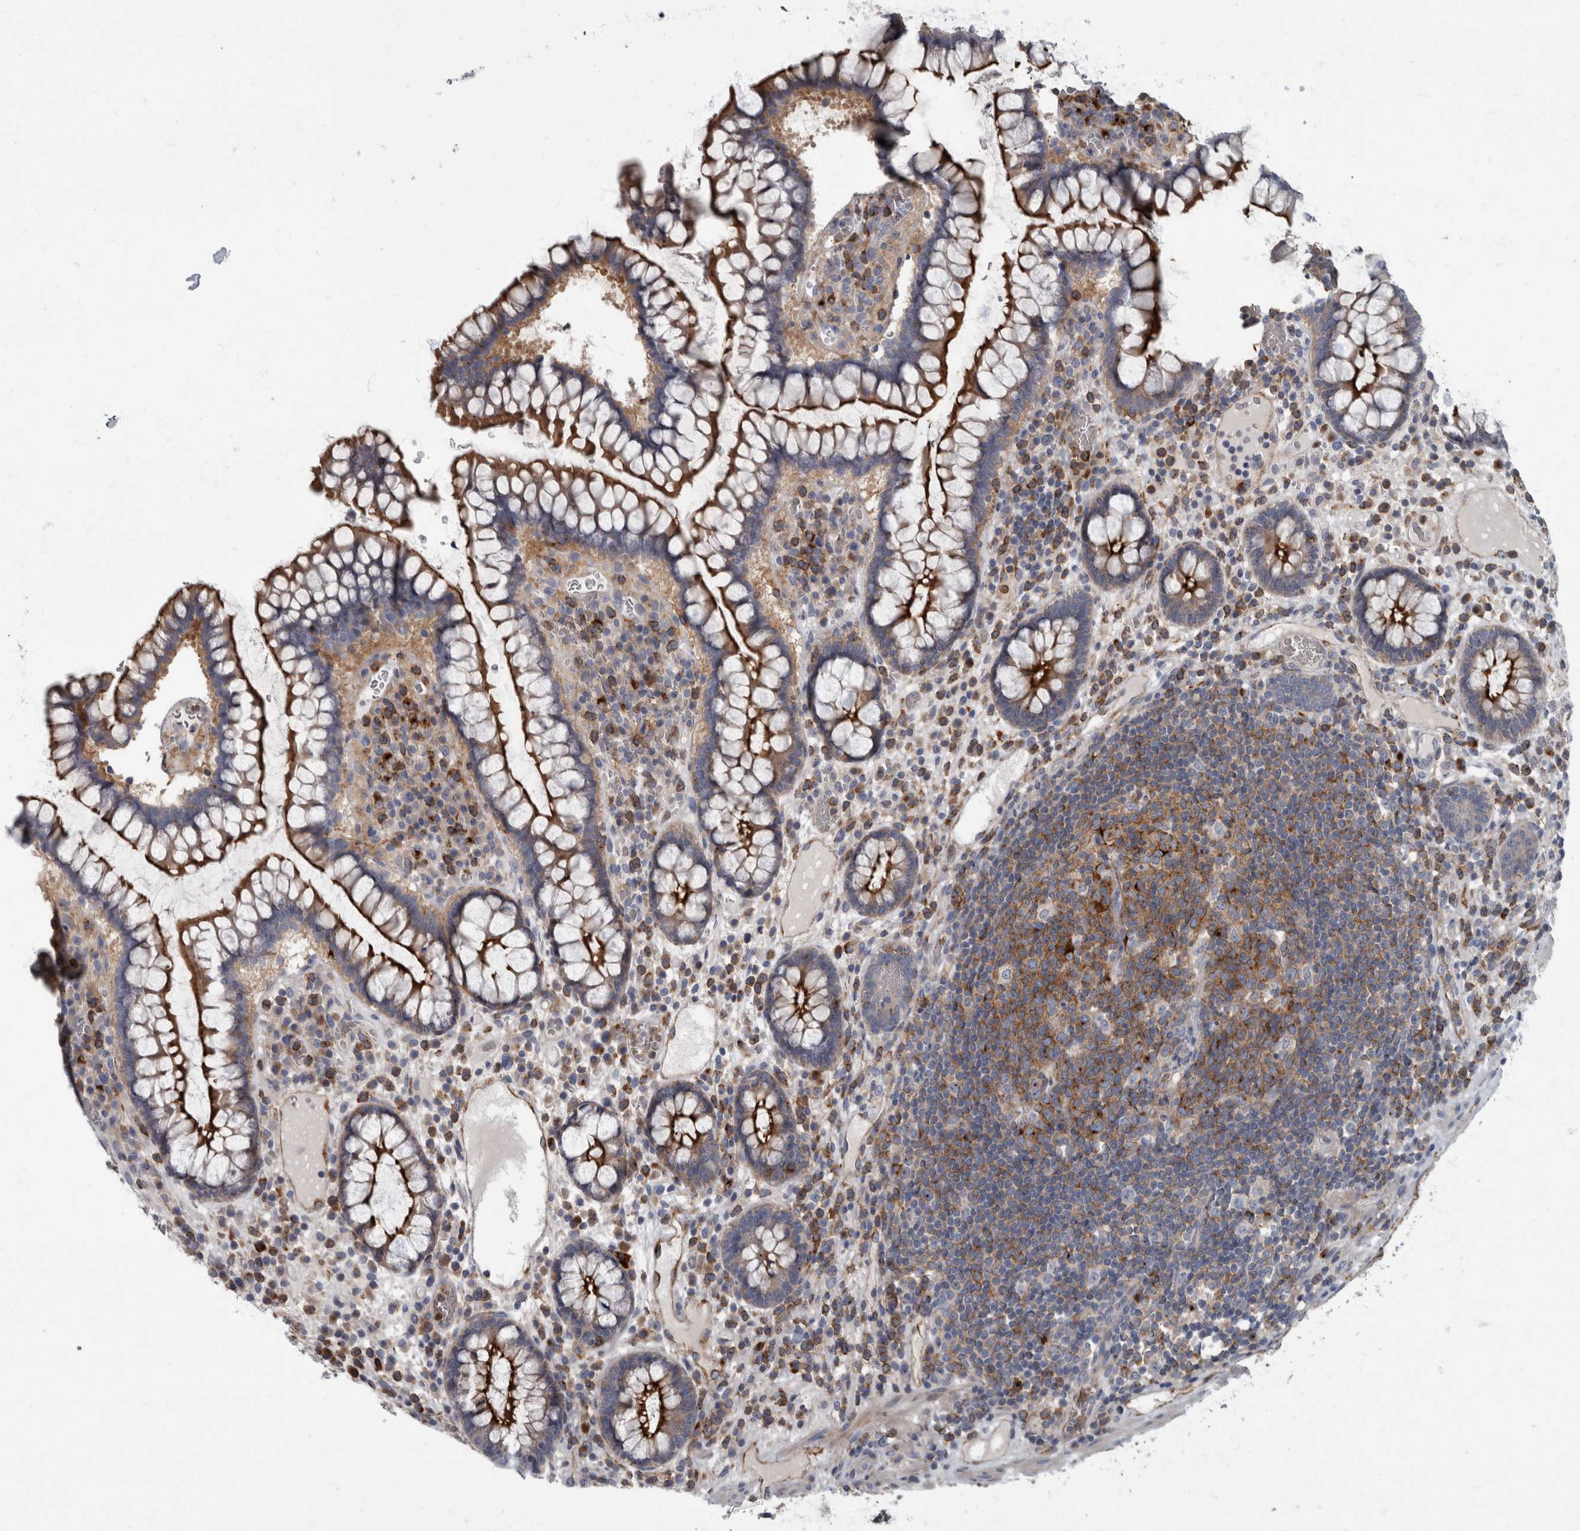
{"staining": {"intensity": "strong", "quantity": "25%-75%", "location": "cytoplasmic/membranous"}, "tissue": "colon", "cell_type": "Endothelial cells", "image_type": "normal", "snomed": [{"axis": "morphology", "description": "Normal tissue, NOS"}, {"axis": "topography", "description": "Colon"}], "caption": "Normal colon demonstrates strong cytoplasmic/membranous positivity in approximately 25%-75% of endothelial cells.", "gene": "CDC42BPG", "patient": {"sex": "female", "age": 79}}